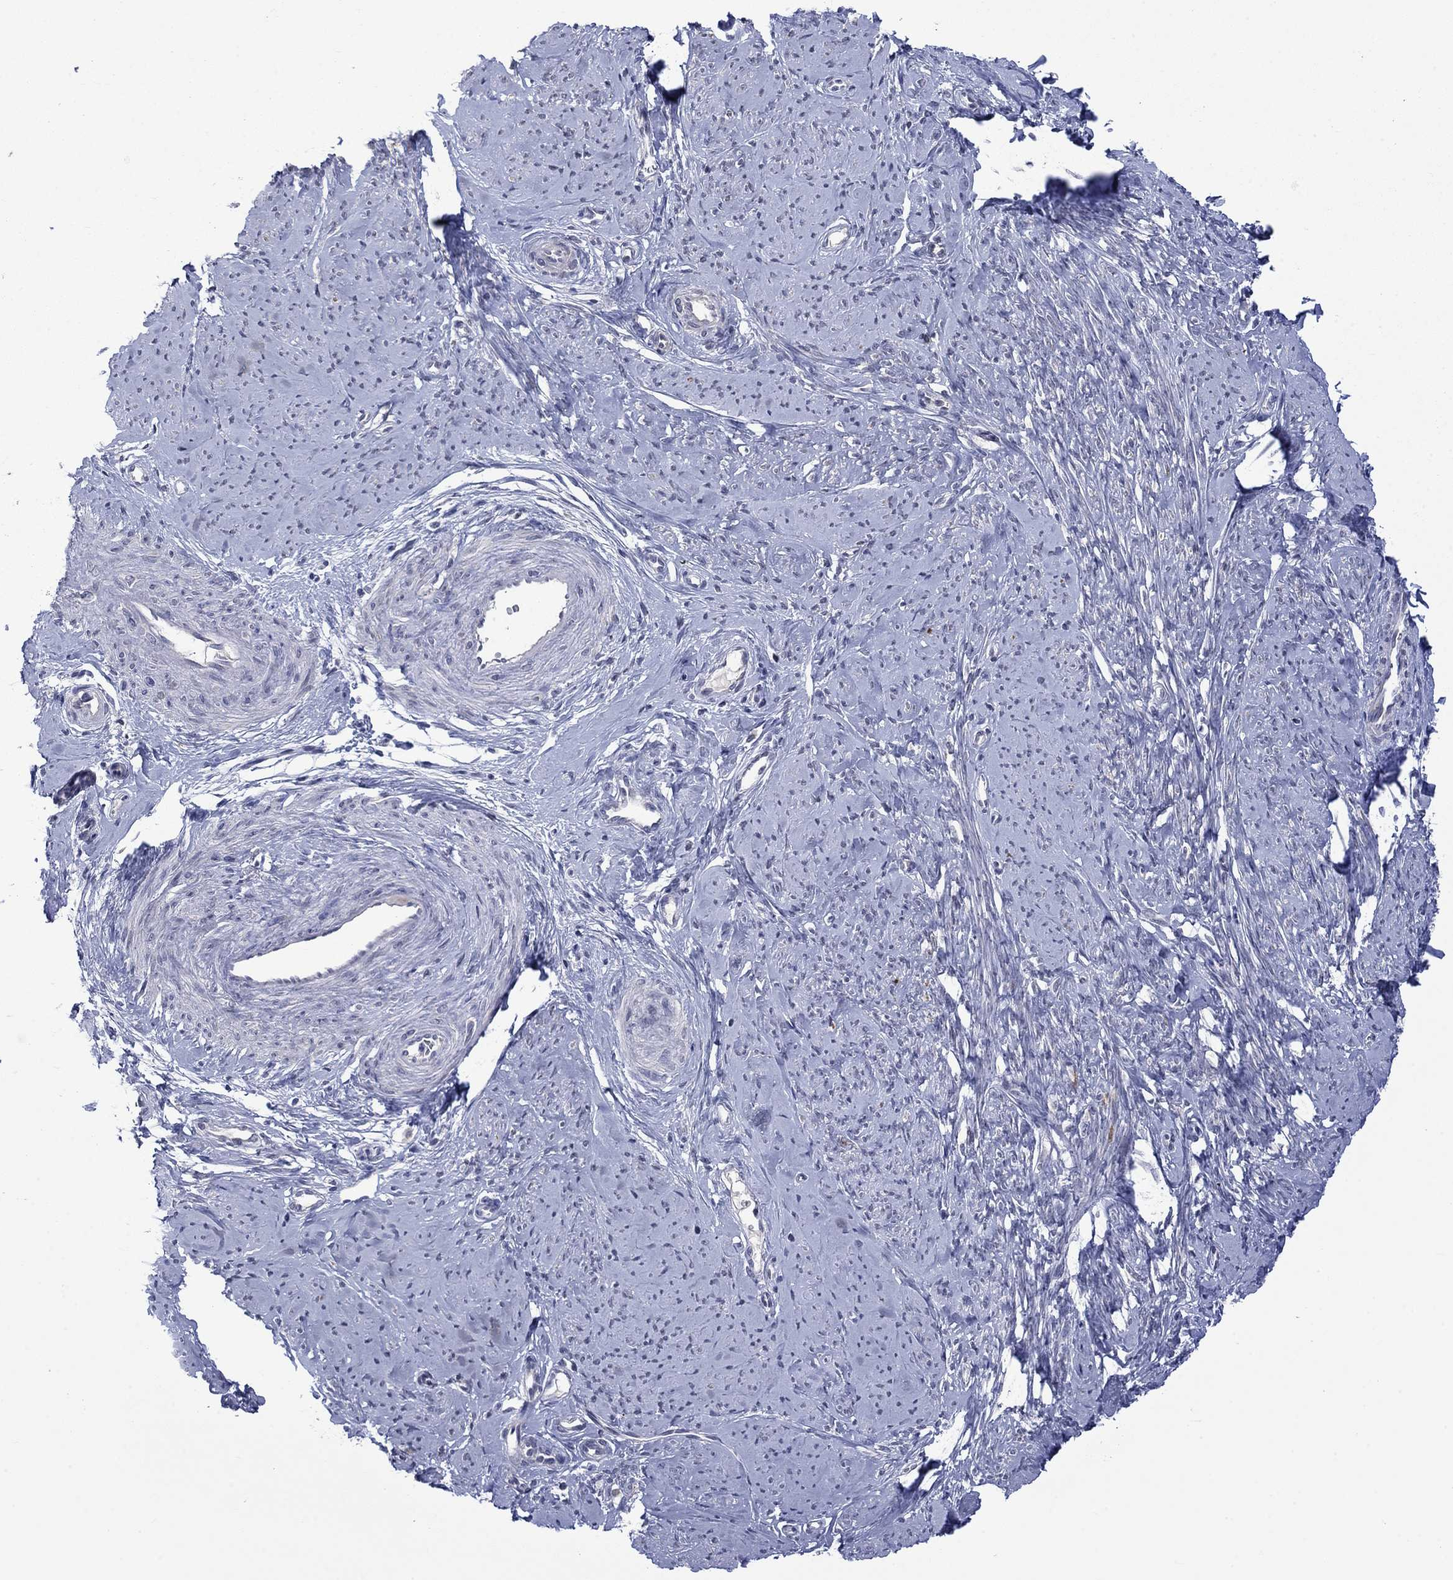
{"staining": {"intensity": "negative", "quantity": "none", "location": "none"}, "tissue": "smooth muscle", "cell_type": "Smooth muscle cells", "image_type": "normal", "snomed": [{"axis": "morphology", "description": "Normal tissue, NOS"}, {"axis": "topography", "description": "Smooth muscle"}], "caption": "High power microscopy micrograph of an IHC image of normal smooth muscle, revealing no significant positivity in smooth muscle cells.", "gene": "KCNJ16", "patient": {"sex": "female", "age": 48}}